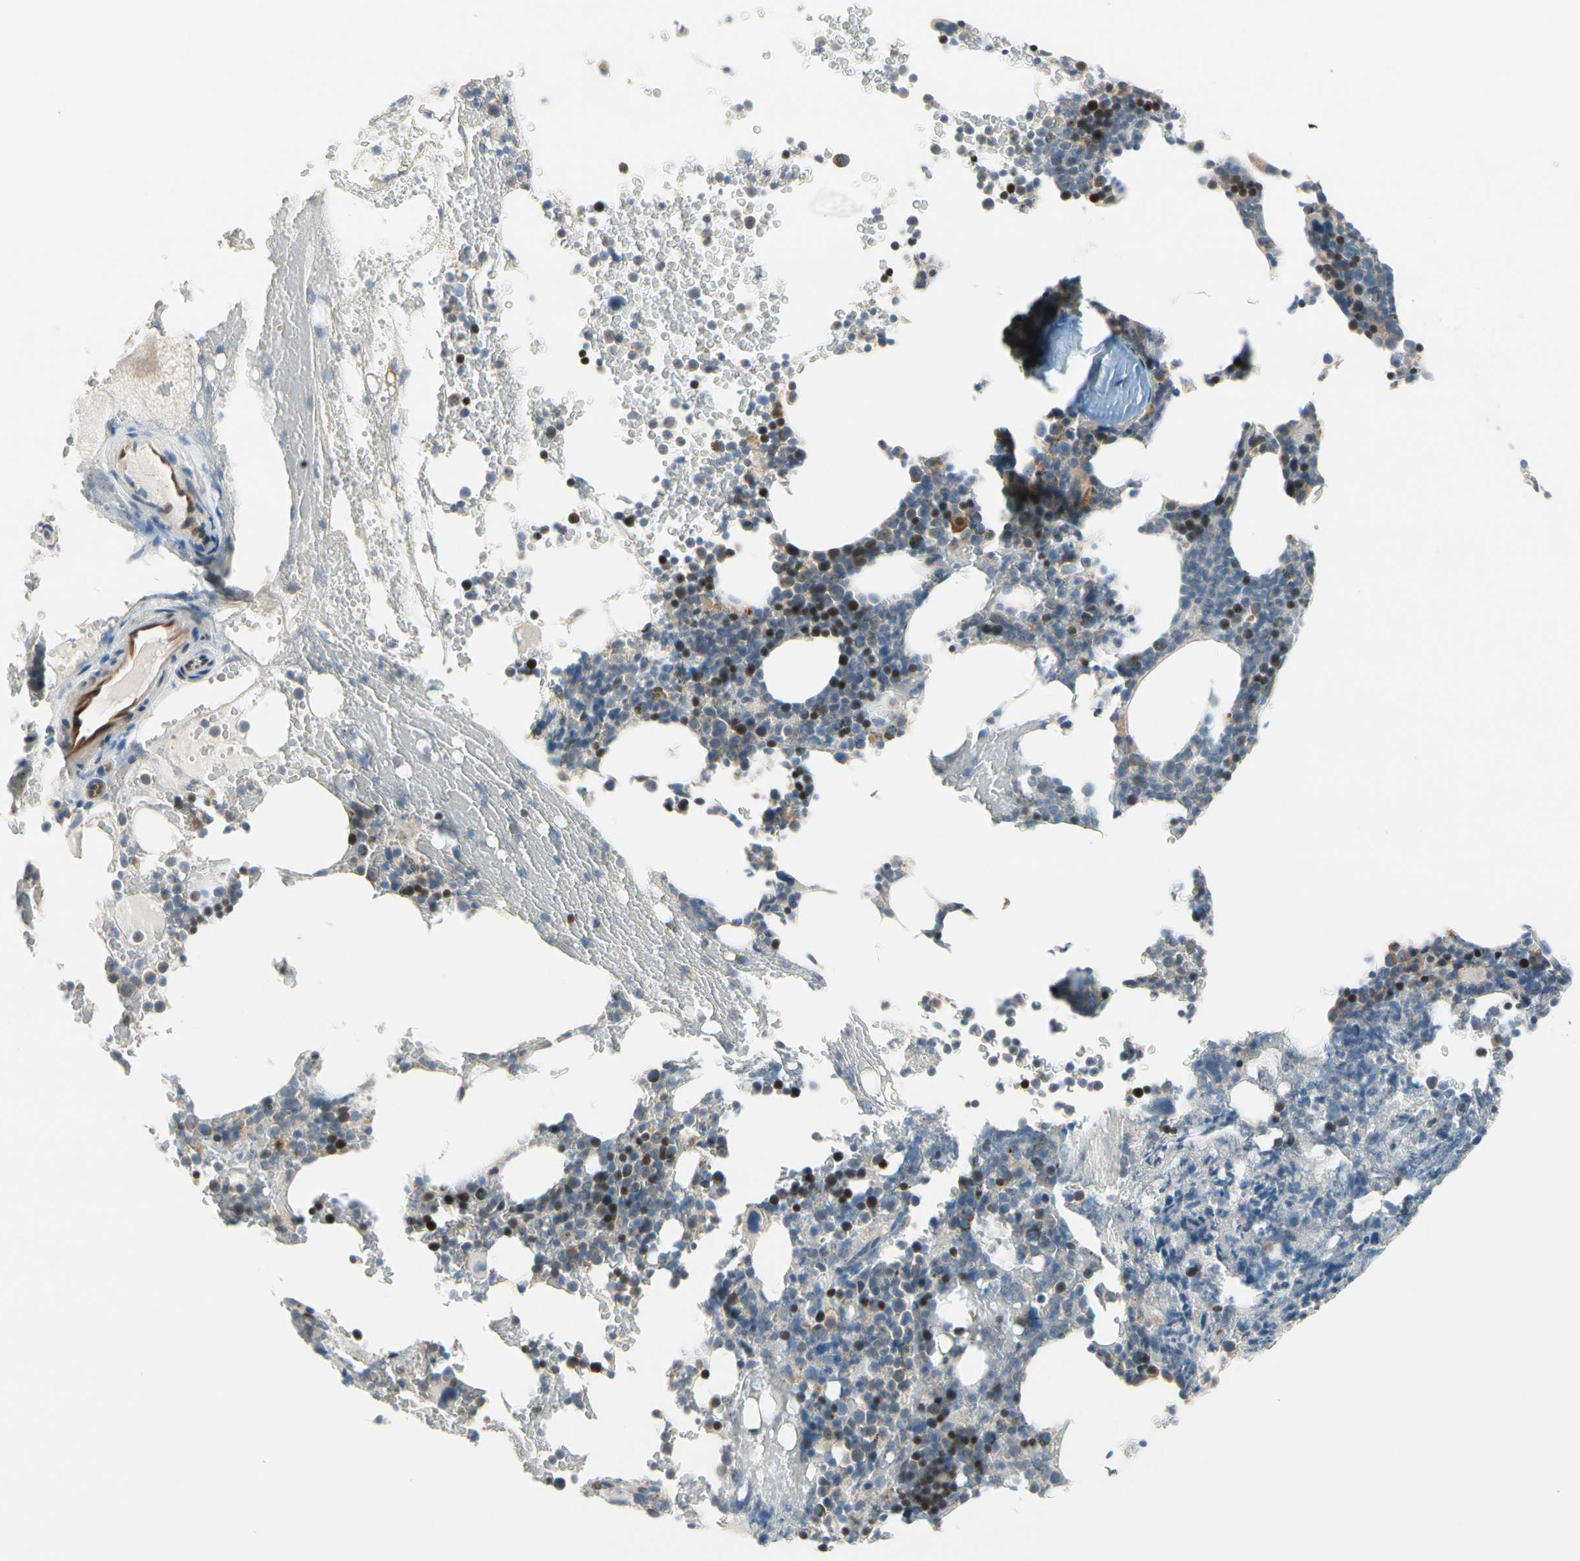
{"staining": {"intensity": "strong", "quantity": "25%-75%", "location": "nuclear"}, "tissue": "bone marrow", "cell_type": "Hematopoietic cells", "image_type": "normal", "snomed": [{"axis": "morphology", "description": "Normal tissue, NOS"}, {"axis": "topography", "description": "Bone marrow"}], "caption": "Protein staining by IHC reveals strong nuclear expression in about 25%-75% of hematopoietic cells in normal bone marrow. The staining is performed using DAB brown chromogen to label protein expression. The nuclei are counter-stained blue using hematoxylin.", "gene": "CFAP36", "patient": {"sex": "female", "age": 66}}